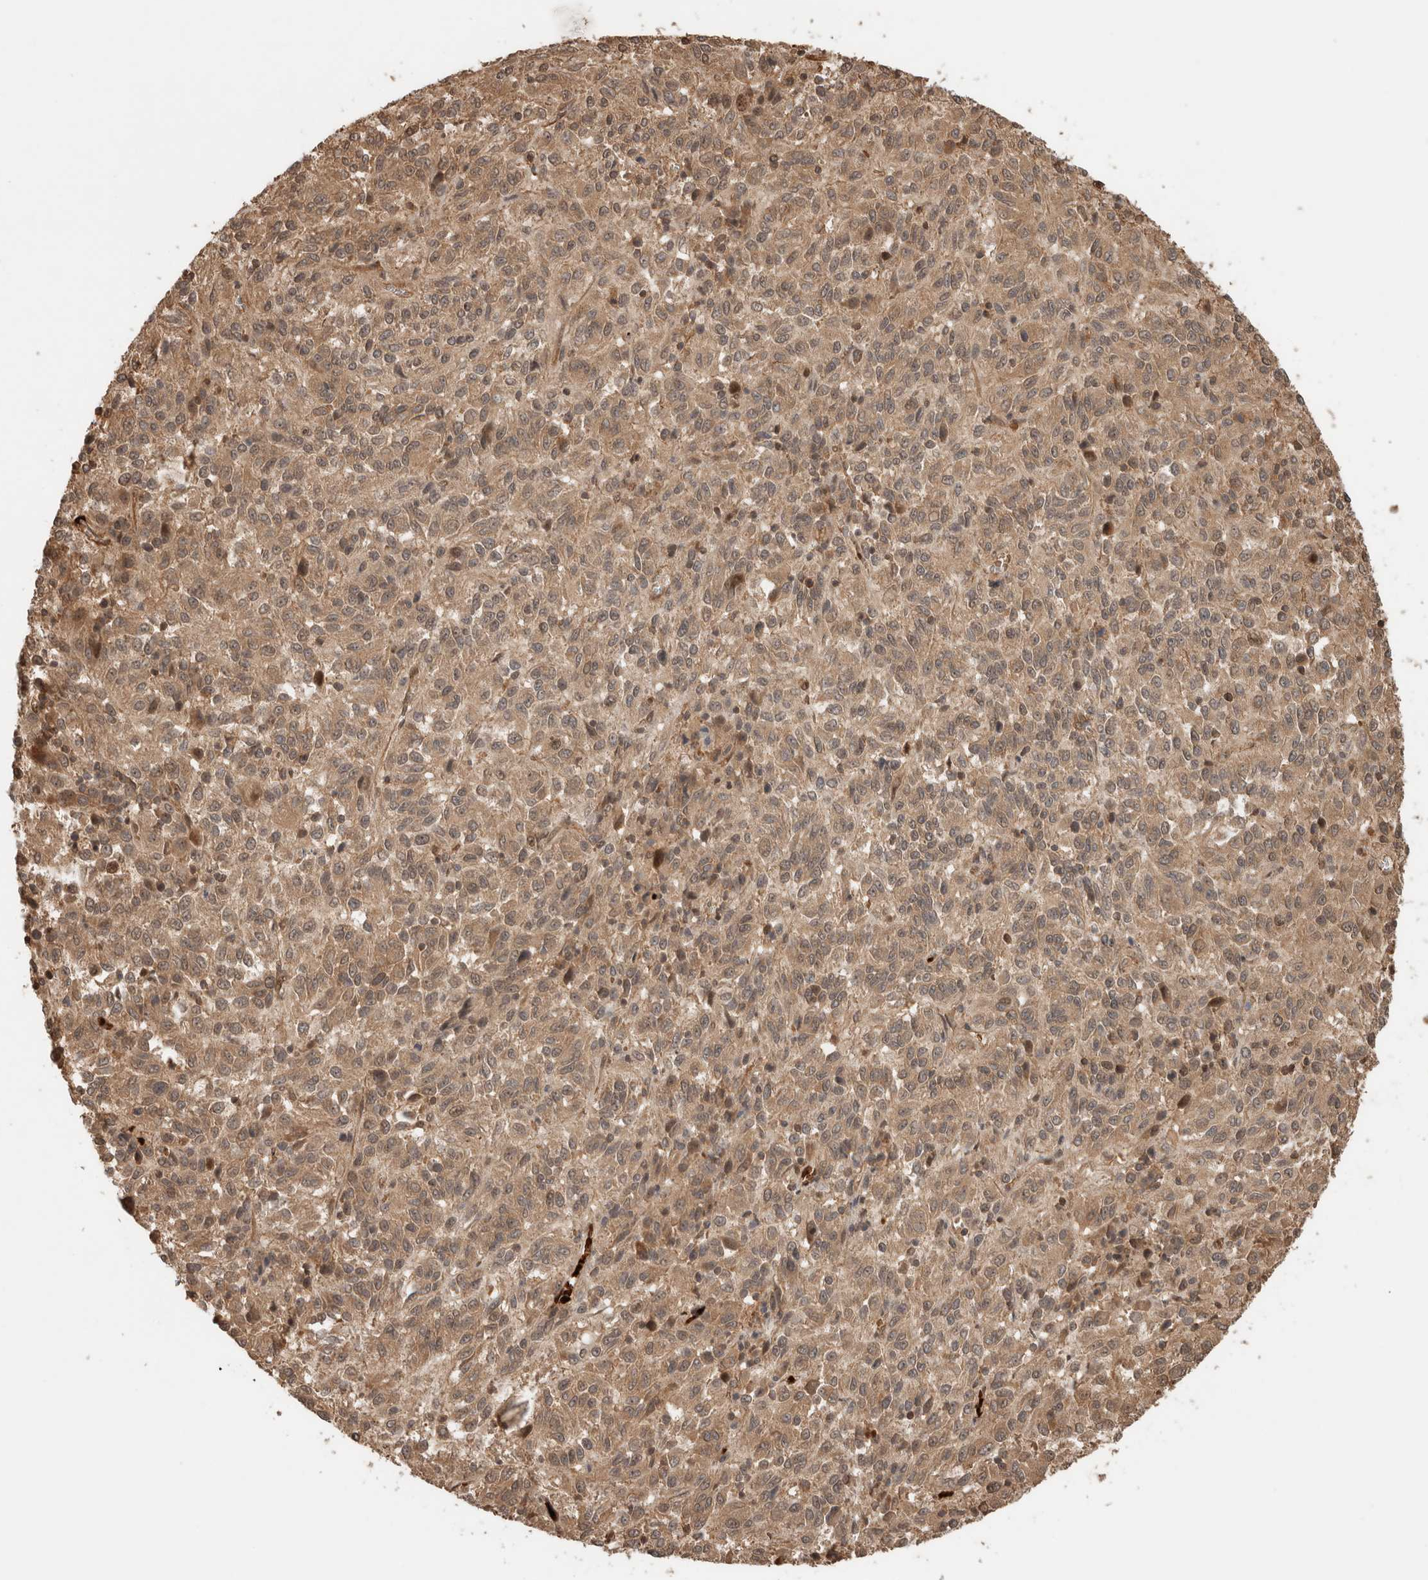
{"staining": {"intensity": "moderate", "quantity": ">75%", "location": "cytoplasmic/membranous"}, "tissue": "melanoma", "cell_type": "Tumor cells", "image_type": "cancer", "snomed": [{"axis": "morphology", "description": "Malignant melanoma, Metastatic site"}, {"axis": "topography", "description": "Lung"}], "caption": "Immunohistochemical staining of human malignant melanoma (metastatic site) demonstrates medium levels of moderate cytoplasmic/membranous expression in approximately >75% of tumor cells.", "gene": "OTUD6B", "patient": {"sex": "male", "age": 64}}